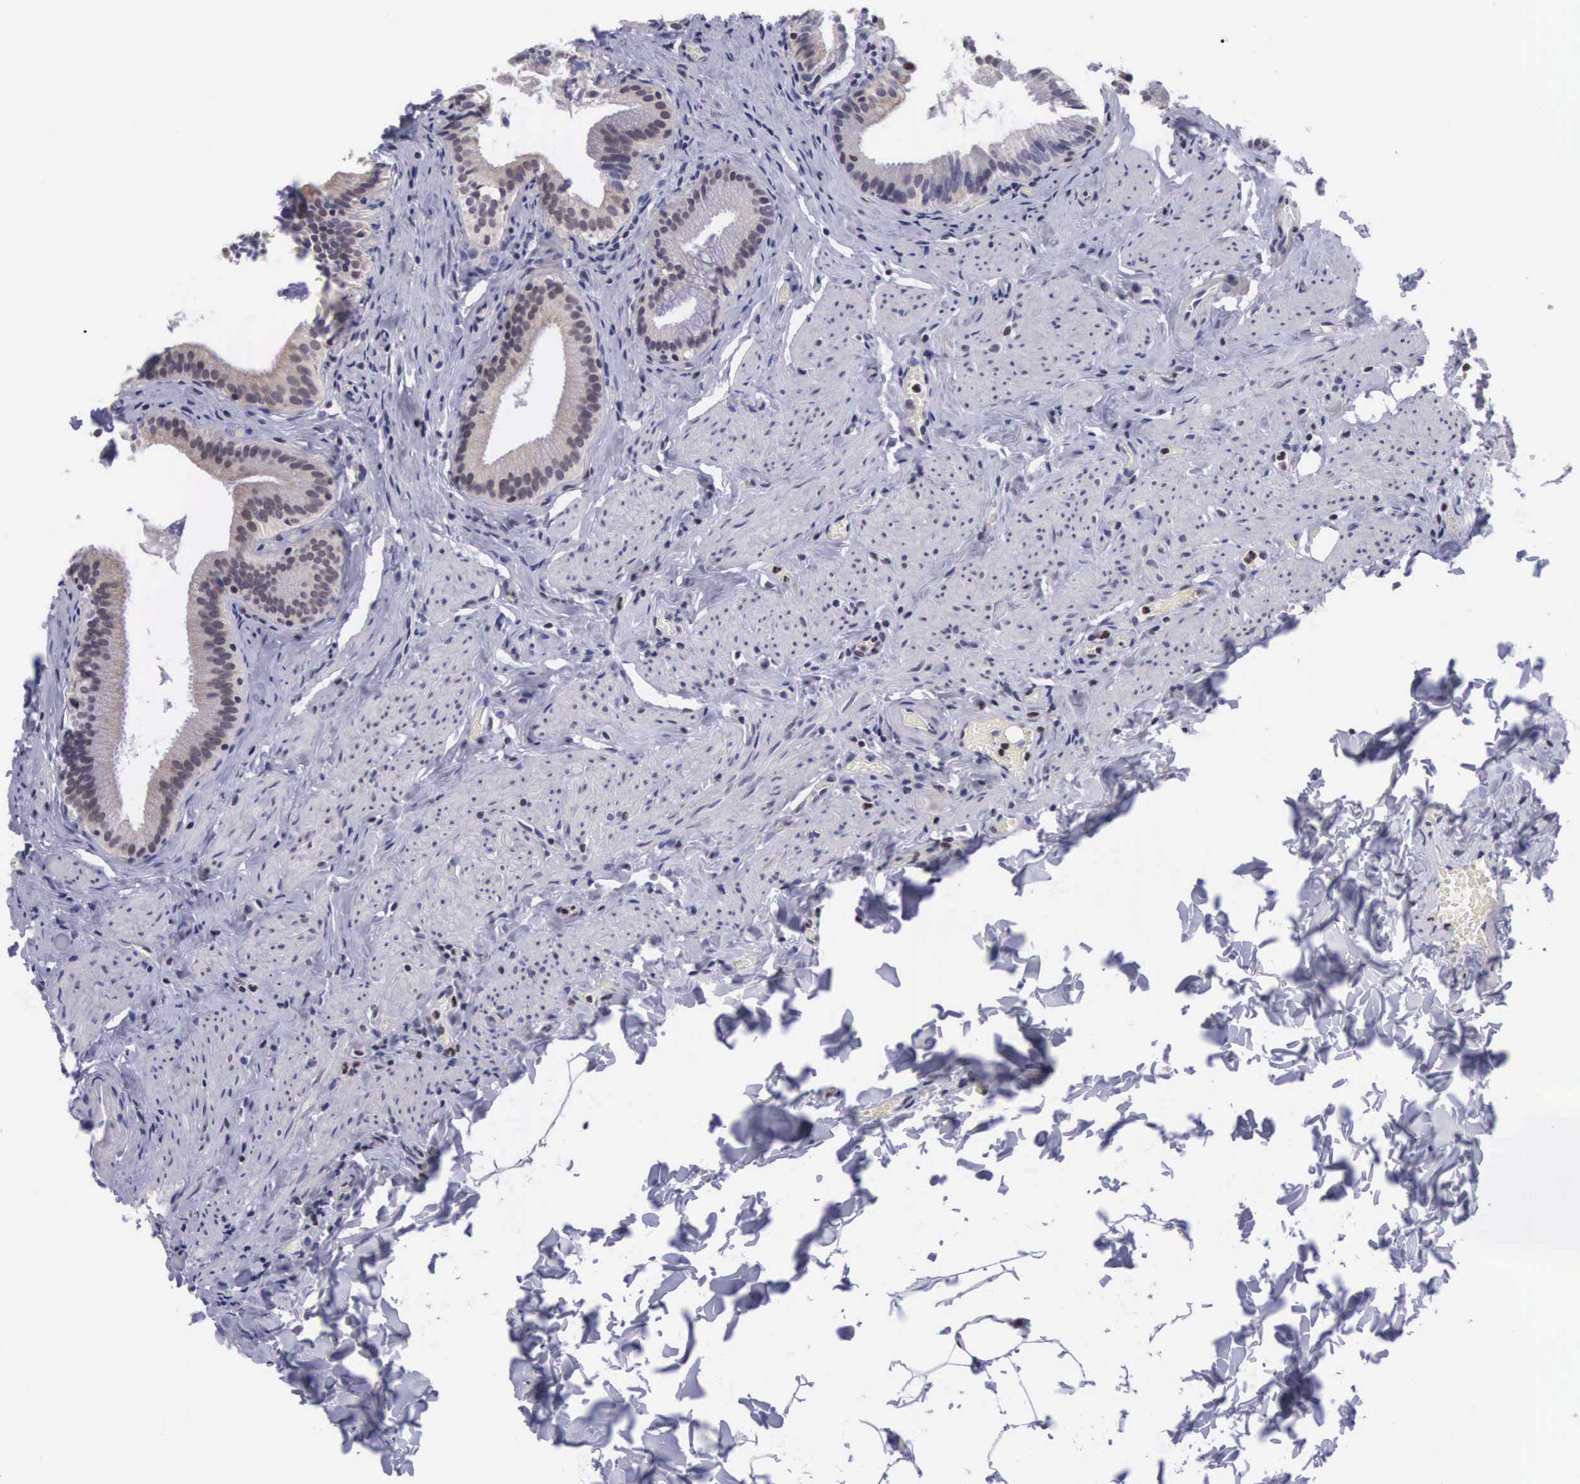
{"staining": {"intensity": "weak", "quantity": "<25%", "location": "cytoplasmic/membranous,nuclear"}, "tissue": "gallbladder", "cell_type": "Glandular cells", "image_type": "normal", "snomed": [{"axis": "morphology", "description": "Normal tissue, NOS"}, {"axis": "topography", "description": "Gallbladder"}], "caption": "An image of human gallbladder is negative for staining in glandular cells. (DAB IHC visualized using brightfield microscopy, high magnification).", "gene": "VRK1", "patient": {"sex": "female", "age": 44}}